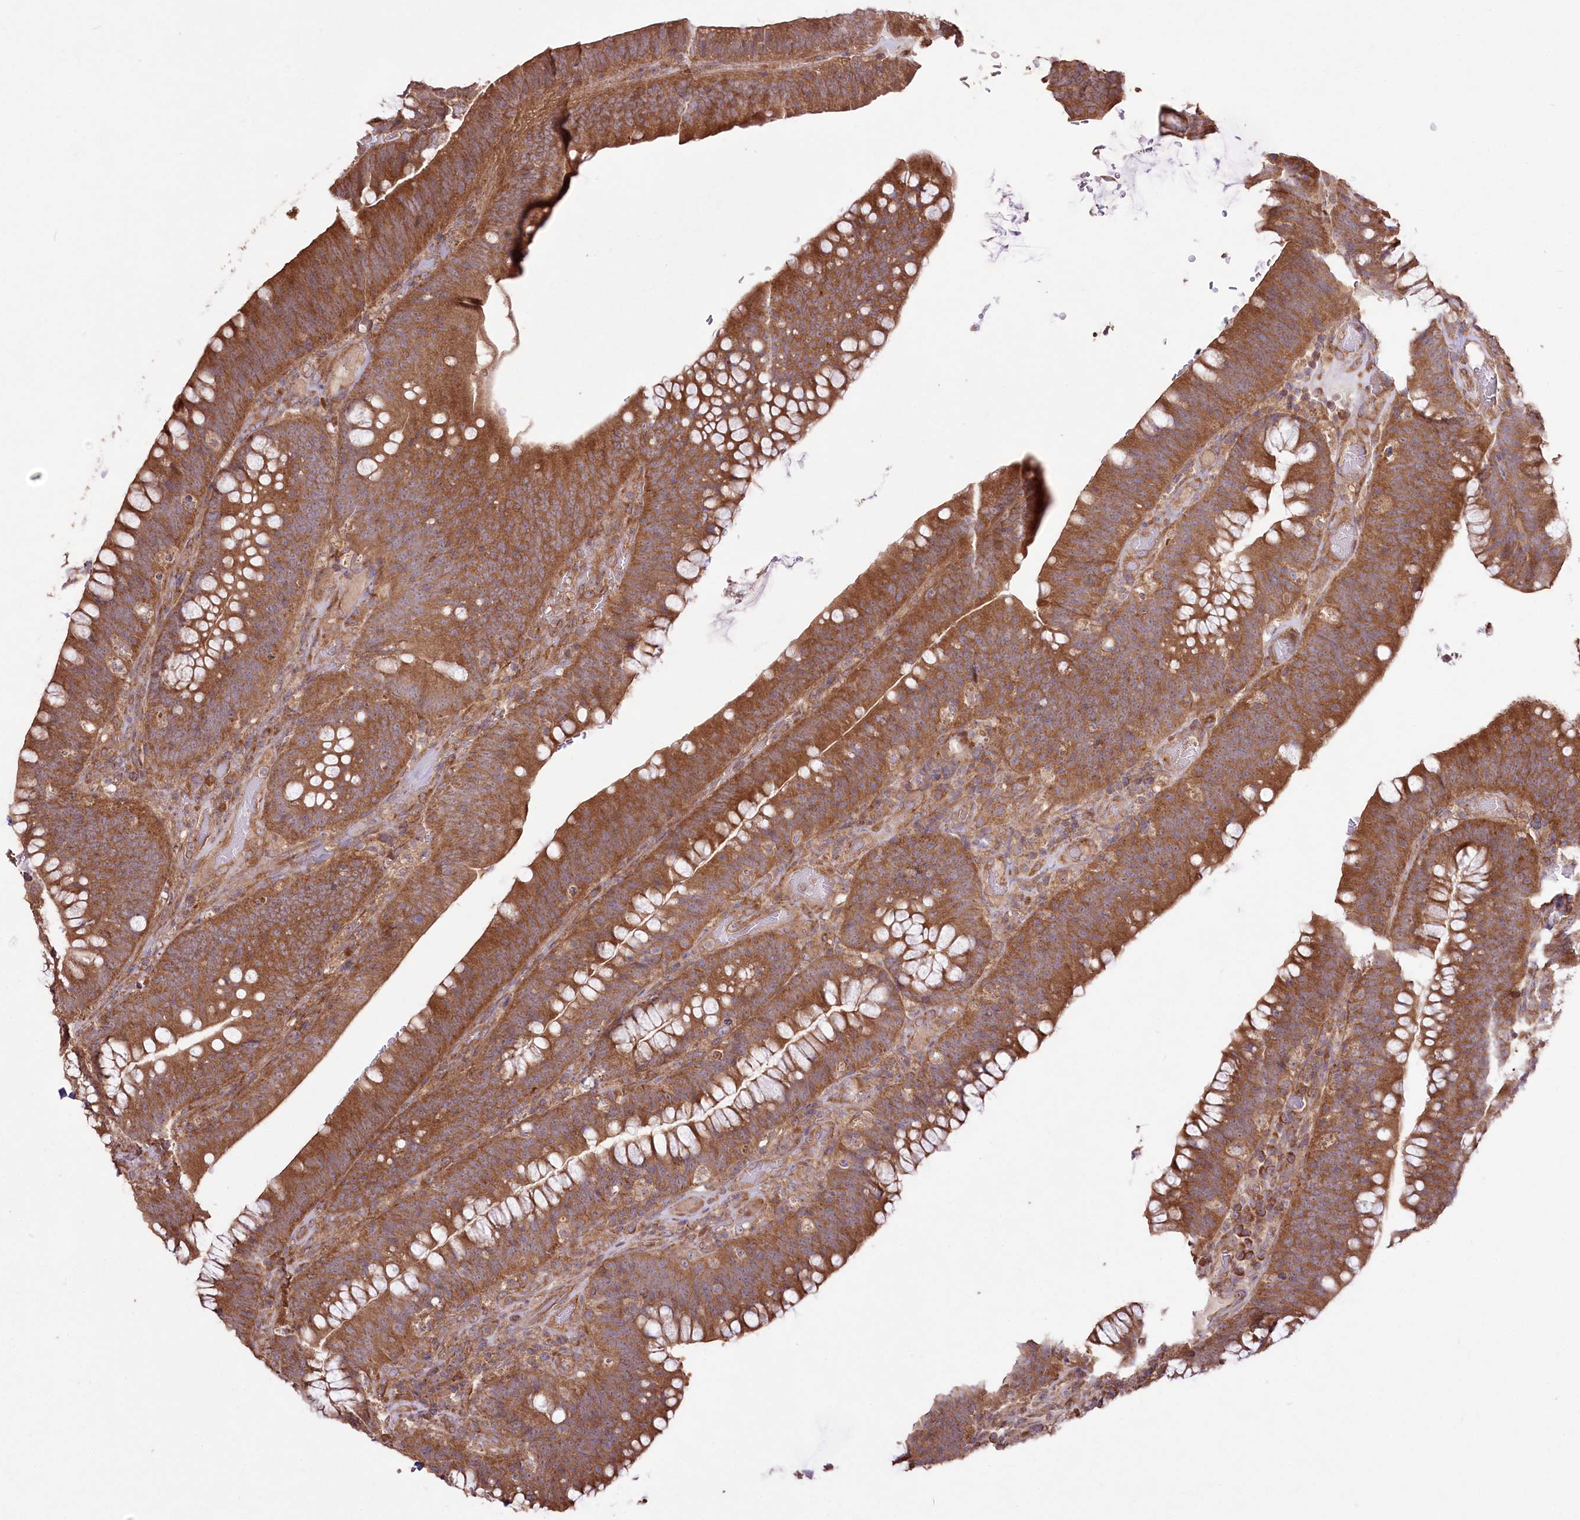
{"staining": {"intensity": "strong", "quantity": ">75%", "location": "cytoplasmic/membranous"}, "tissue": "colorectal cancer", "cell_type": "Tumor cells", "image_type": "cancer", "snomed": [{"axis": "morphology", "description": "Normal tissue, NOS"}, {"axis": "topography", "description": "Colon"}], "caption": "Immunohistochemistry image of neoplastic tissue: colorectal cancer stained using immunohistochemistry (IHC) reveals high levels of strong protein expression localized specifically in the cytoplasmic/membranous of tumor cells, appearing as a cytoplasmic/membranous brown color.", "gene": "PRSS53", "patient": {"sex": "female", "age": 82}}